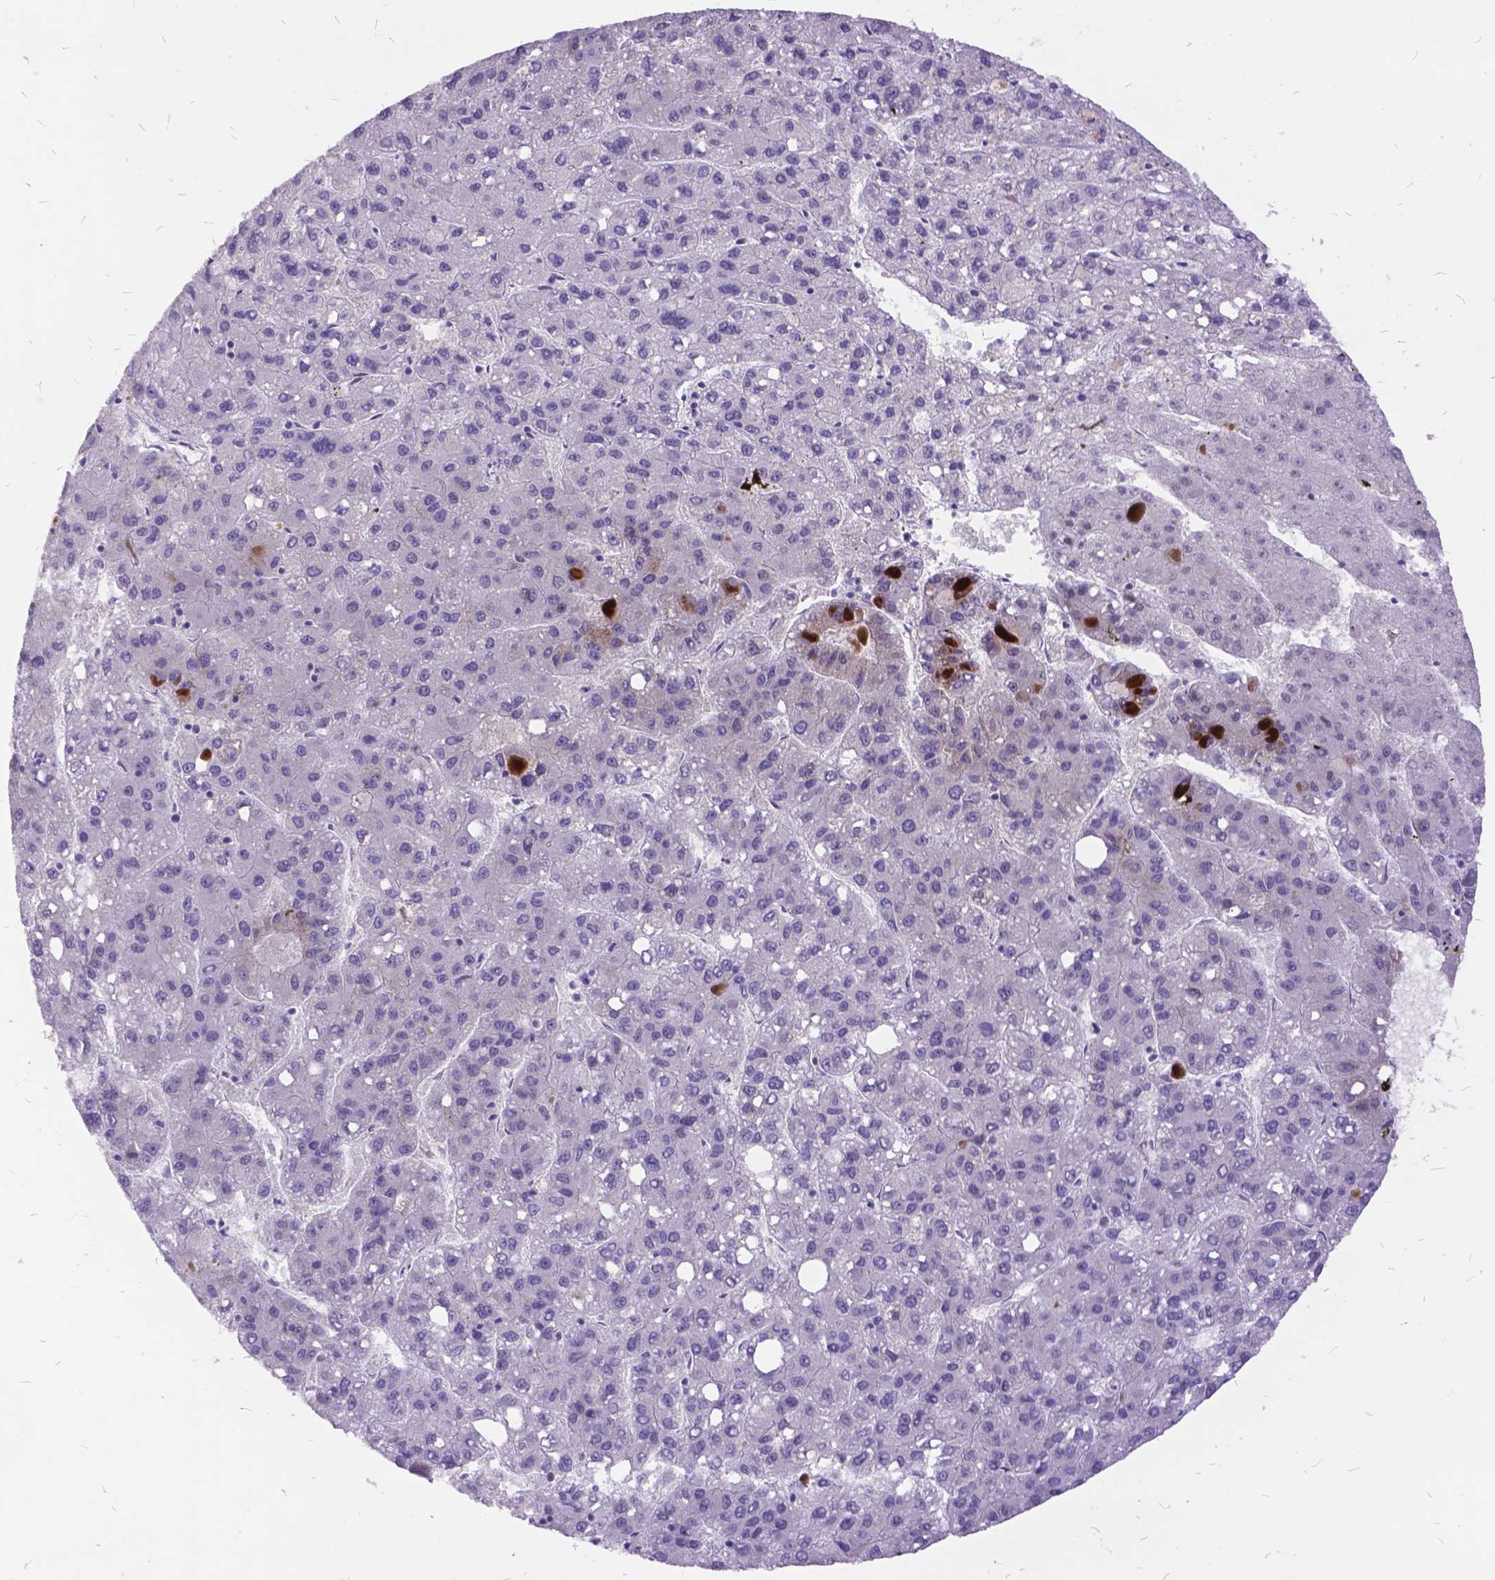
{"staining": {"intensity": "negative", "quantity": "none", "location": "none"}, "tissue": "liver cancer", "cell_type": "Tumor cells", "image_type": "cancer", "snomed": [{"axis": "morphology", "description": "Carcinoma, Hepatocellular, NOS"}, {"axis": "topography", "description": "Liver"}], "caption": "Liver cancer (hepatocellular carcinoma) was stained to show a protein in brown. There is no significant expression in tumor cells.", "gene": "ITGB6", "patient": {"sex": "female", "age": 82}}